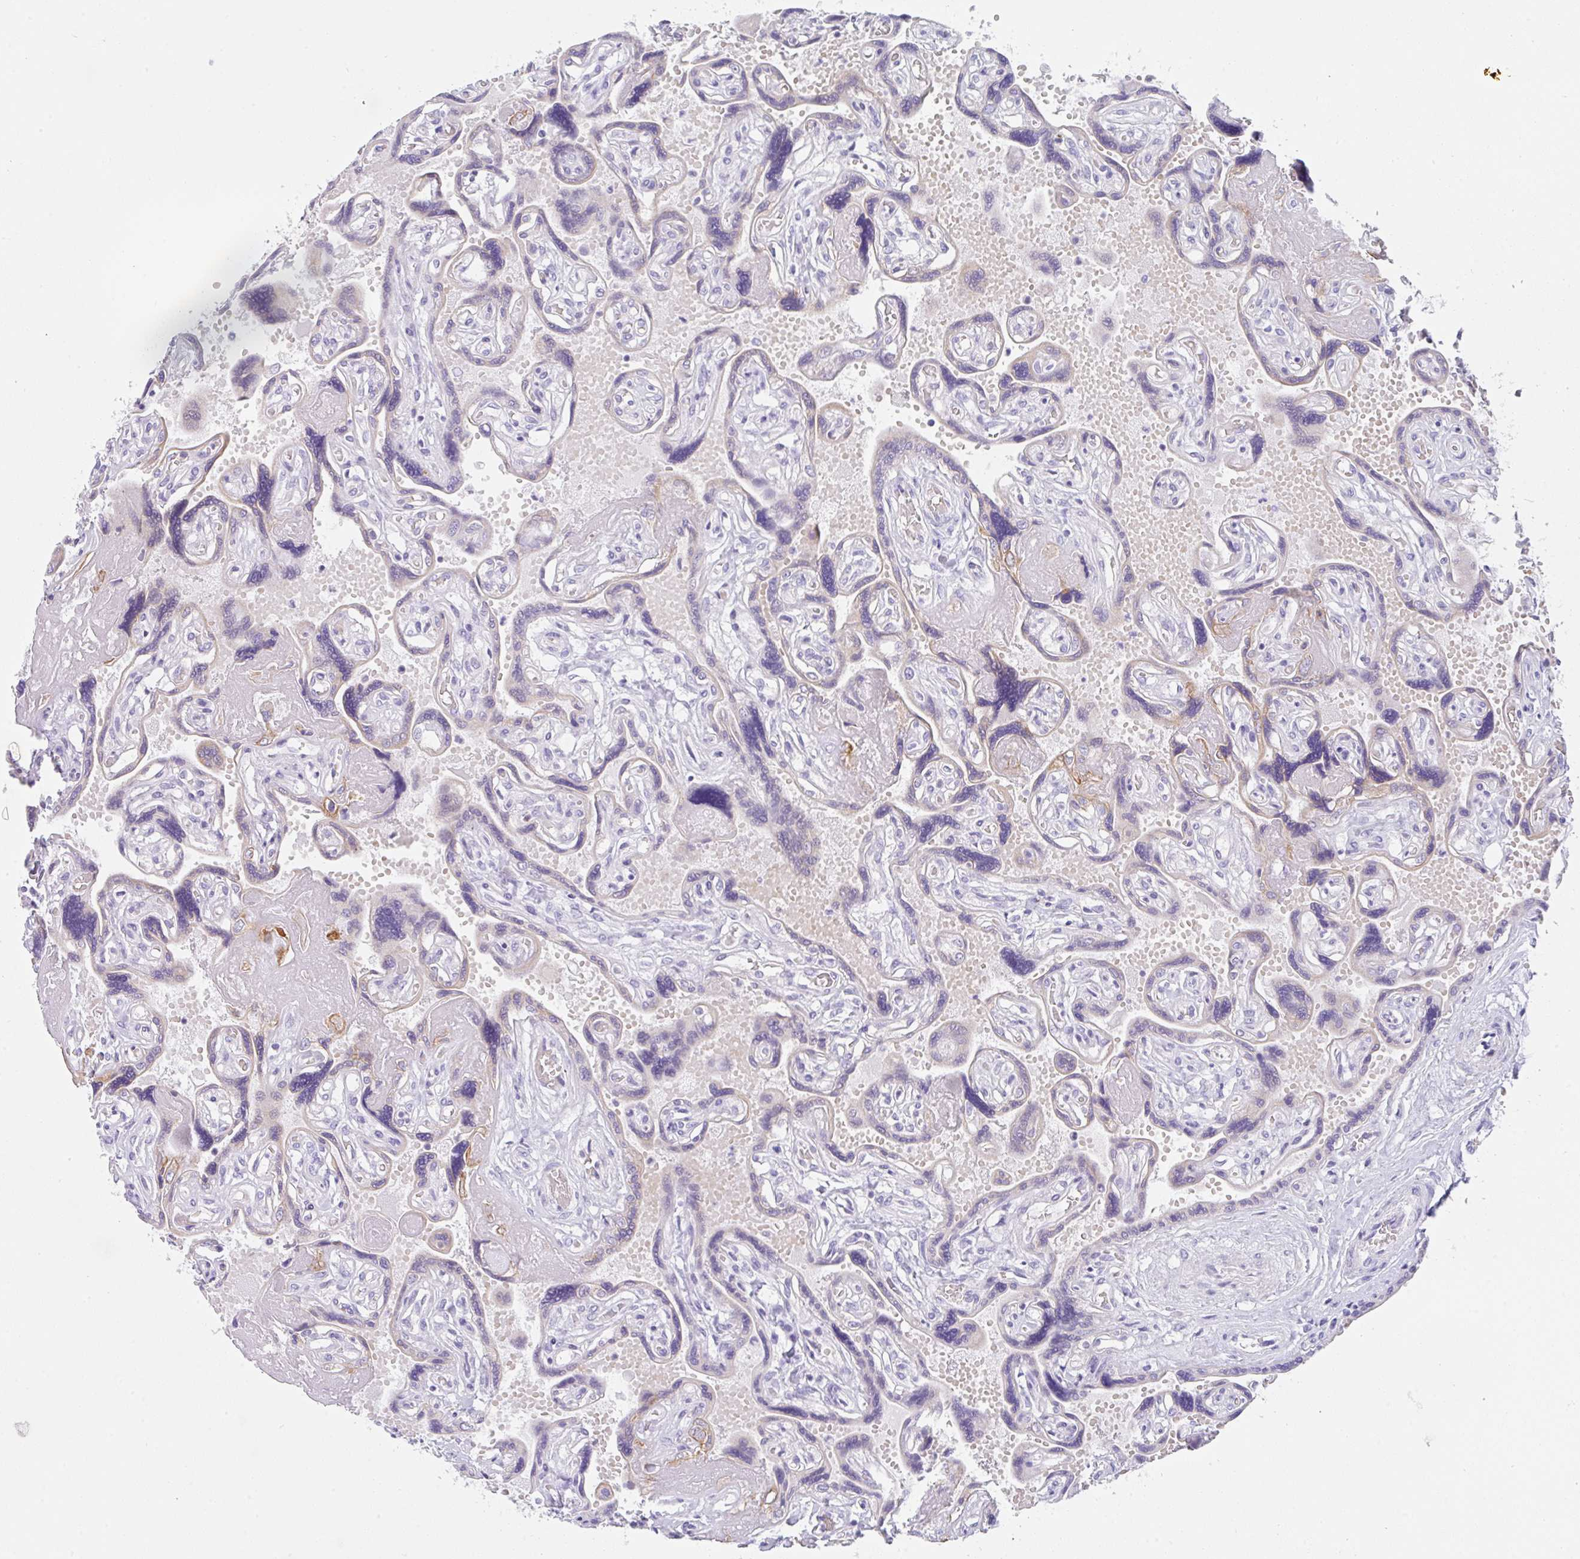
{"staining": {"intensity": "moderate", "quantity": "25%-75%", "location": "cytoplasmic/membranous"}, "tissue": "placenta", "cell_type": "Trophoblastic cells", "image_type": "normal", "snomed": [{"axis": "morphology", "description": "Normal tissue, NOS"}, {"axis": "topography", "description": "Placenta"}], "caption": "Immunohistochemistry staining of normal placenta, which displays medium levels of moderate cytoplasmic/membranous expression in approximately 25%-75% of trophoblastic cells indicating moderate cytoplasmic/membranous protein staining. The staining was performed using DAB (3,3'-diaminobenzidine) (brown) for protein detection and nuclei were counterstained in hematoxylin (blue).", "gene": "TRAF4", "patient": {"sex": "female", "age": 32}}